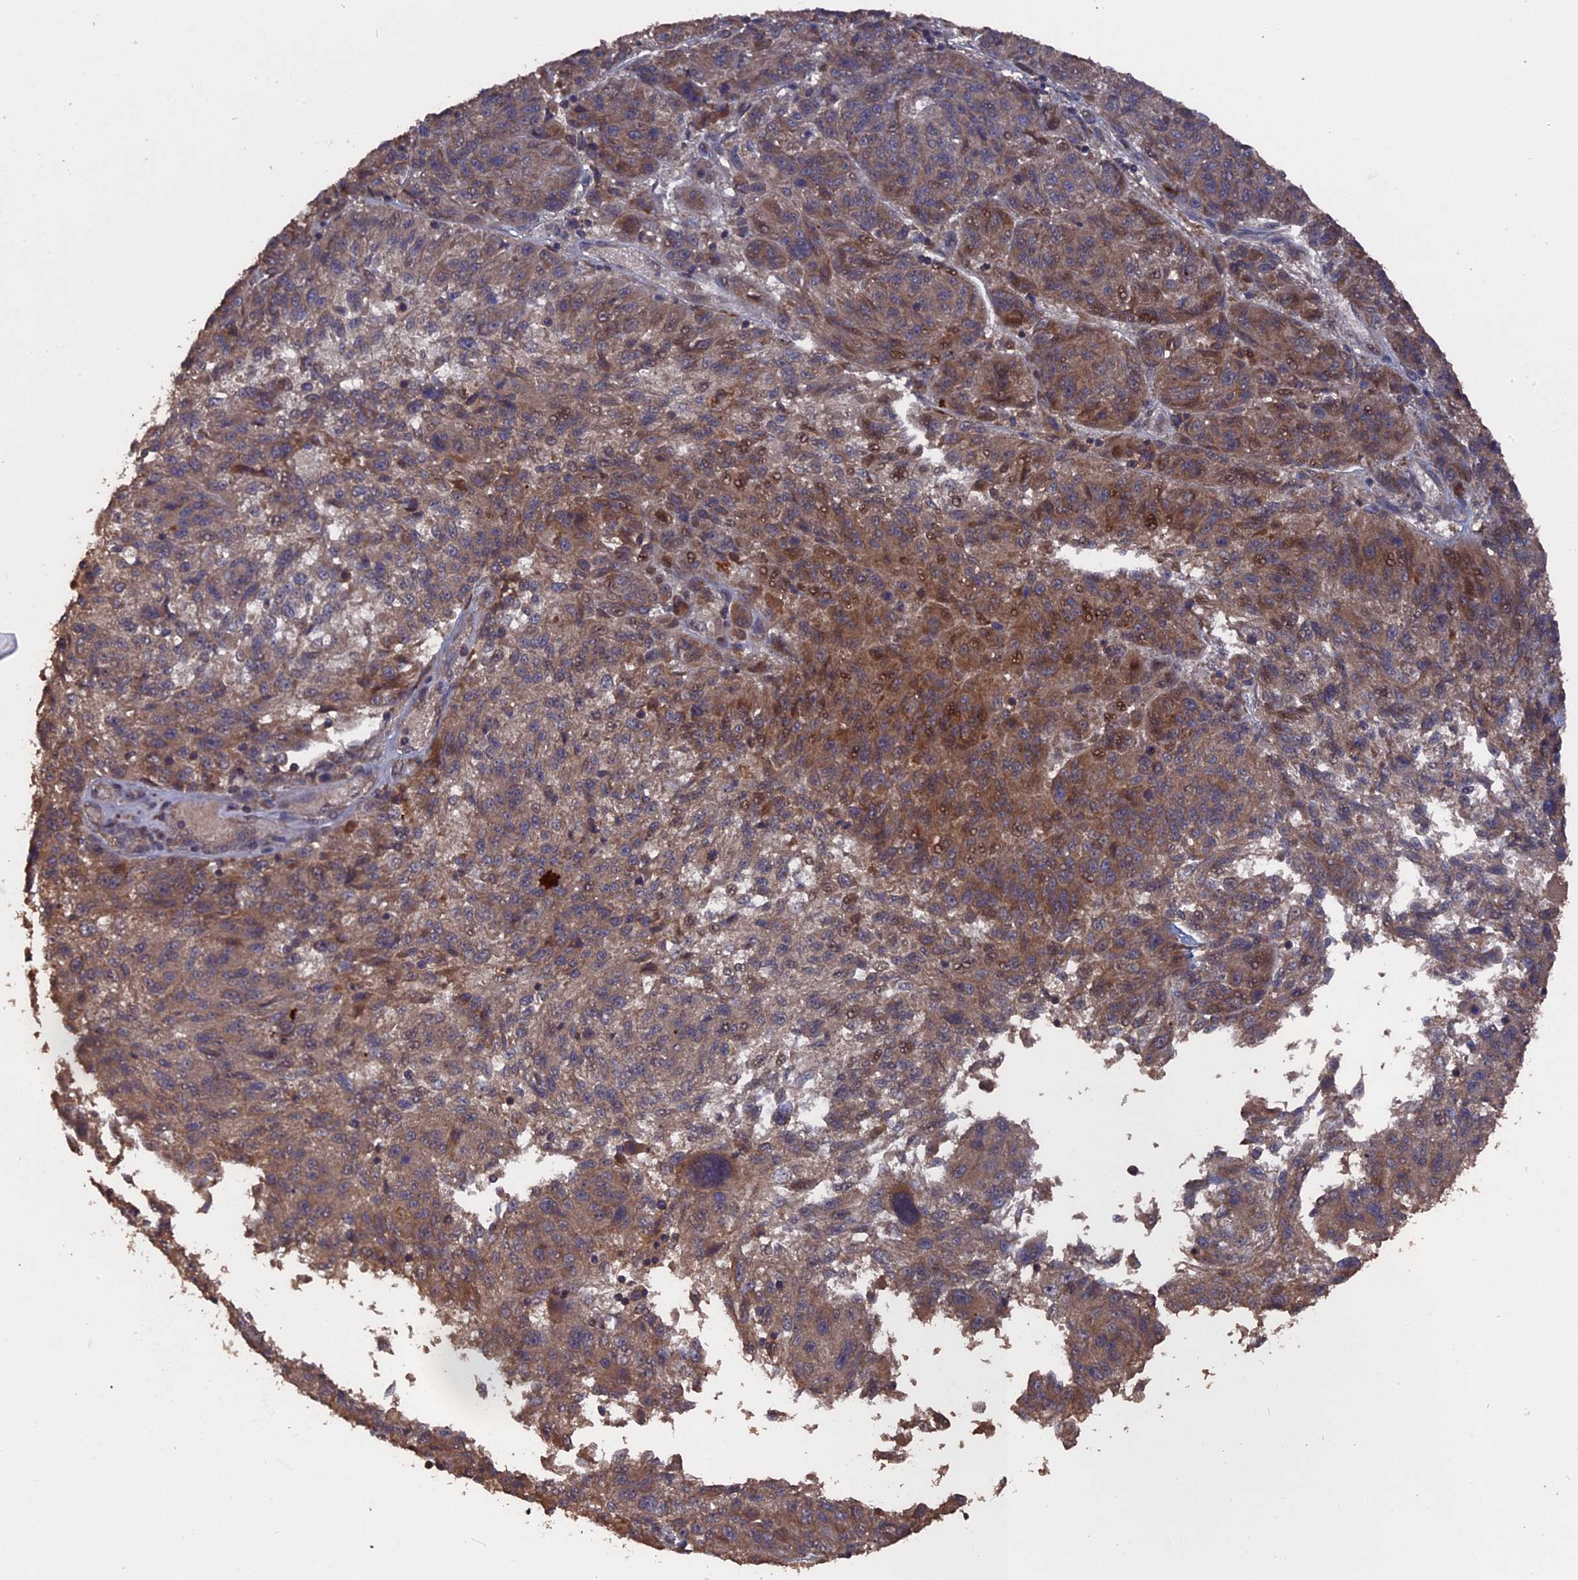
{"staining": {"intensity": "moderate", "quantity": ">75%", "location": "cytoplasmic/membranous,nuclear"}, "tissue": "melanoma", "cell_type": "Tumor cells", "image_type": "cancer", "snomed": [{"axis": "morphology", "description": "Malignant melanoma, NOS"}, {"axis": "topography", "description": "Skin"}], "caption": "A medium amount of moderate cytoplasmic/membranous and nuclear staining is appreciated in approximately >75% of tumor cells in malignant melanoma tissue.", "gene": "TELO2", "patient": {"sex": "male", "age": 53}}